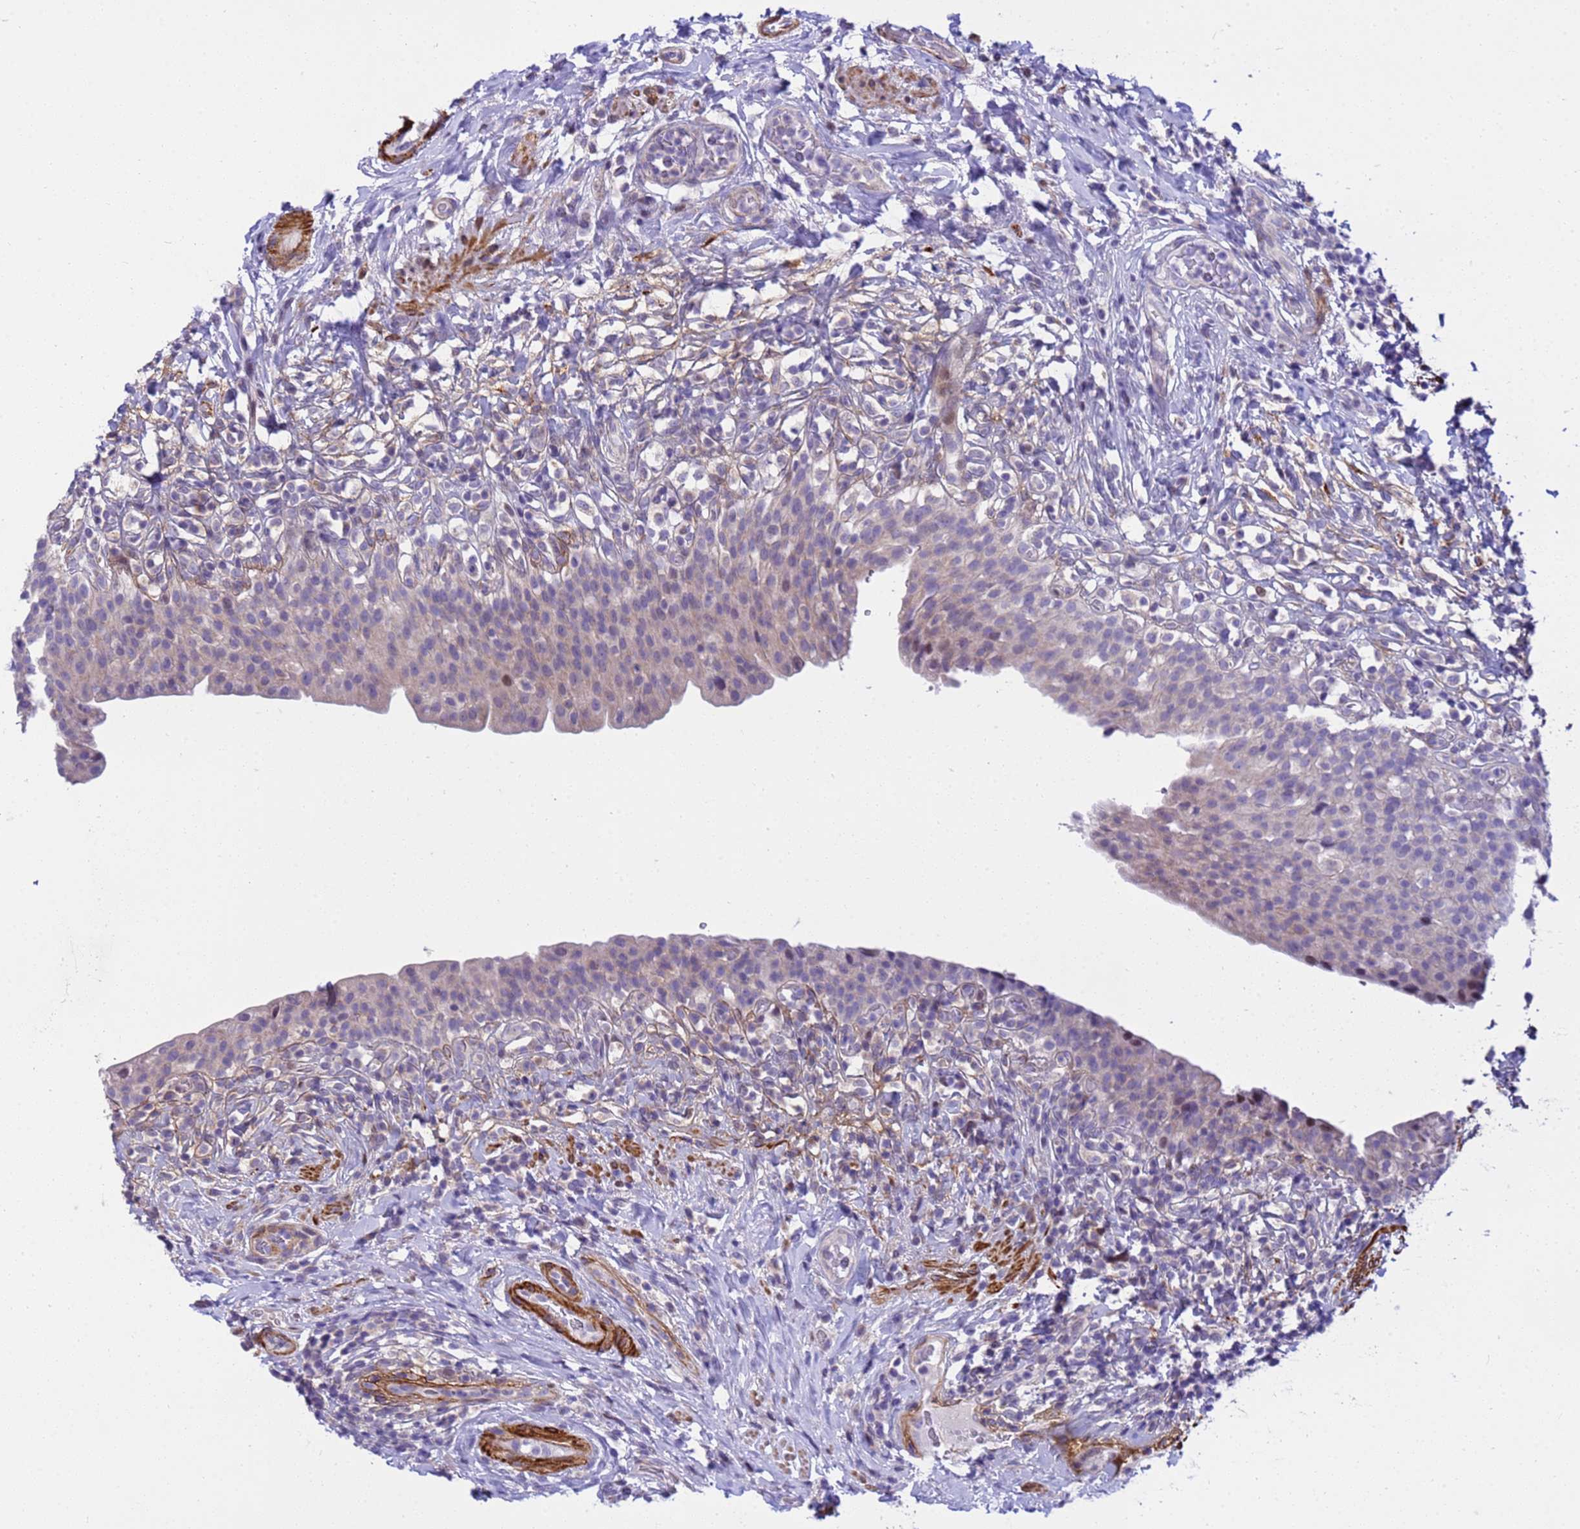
{"staining": {"intensity": "moderate", "quantity": "<25%", "location": "nuclear"}, "tissue": "urinary bladder", "cell_type": "Urothelial cells", "image_type": "normal", "snomed": [{"axis": "morphology", "description": "Normal tissue, NOS"}, {"axis": "morphology", "description": "Inflammation, NOS"}, {"axis": "topography", "description": "Urinary bladder"}], "caption": "Urothelial cells exhibit moderate nuclear positivity in approximately <25% of cells in normal urinary bladder. (brown staining indicates protein expression, while blue staining denotes nuclei).", "gene": "P2RX7", "patient": {"sex": "male", "age": 64}}